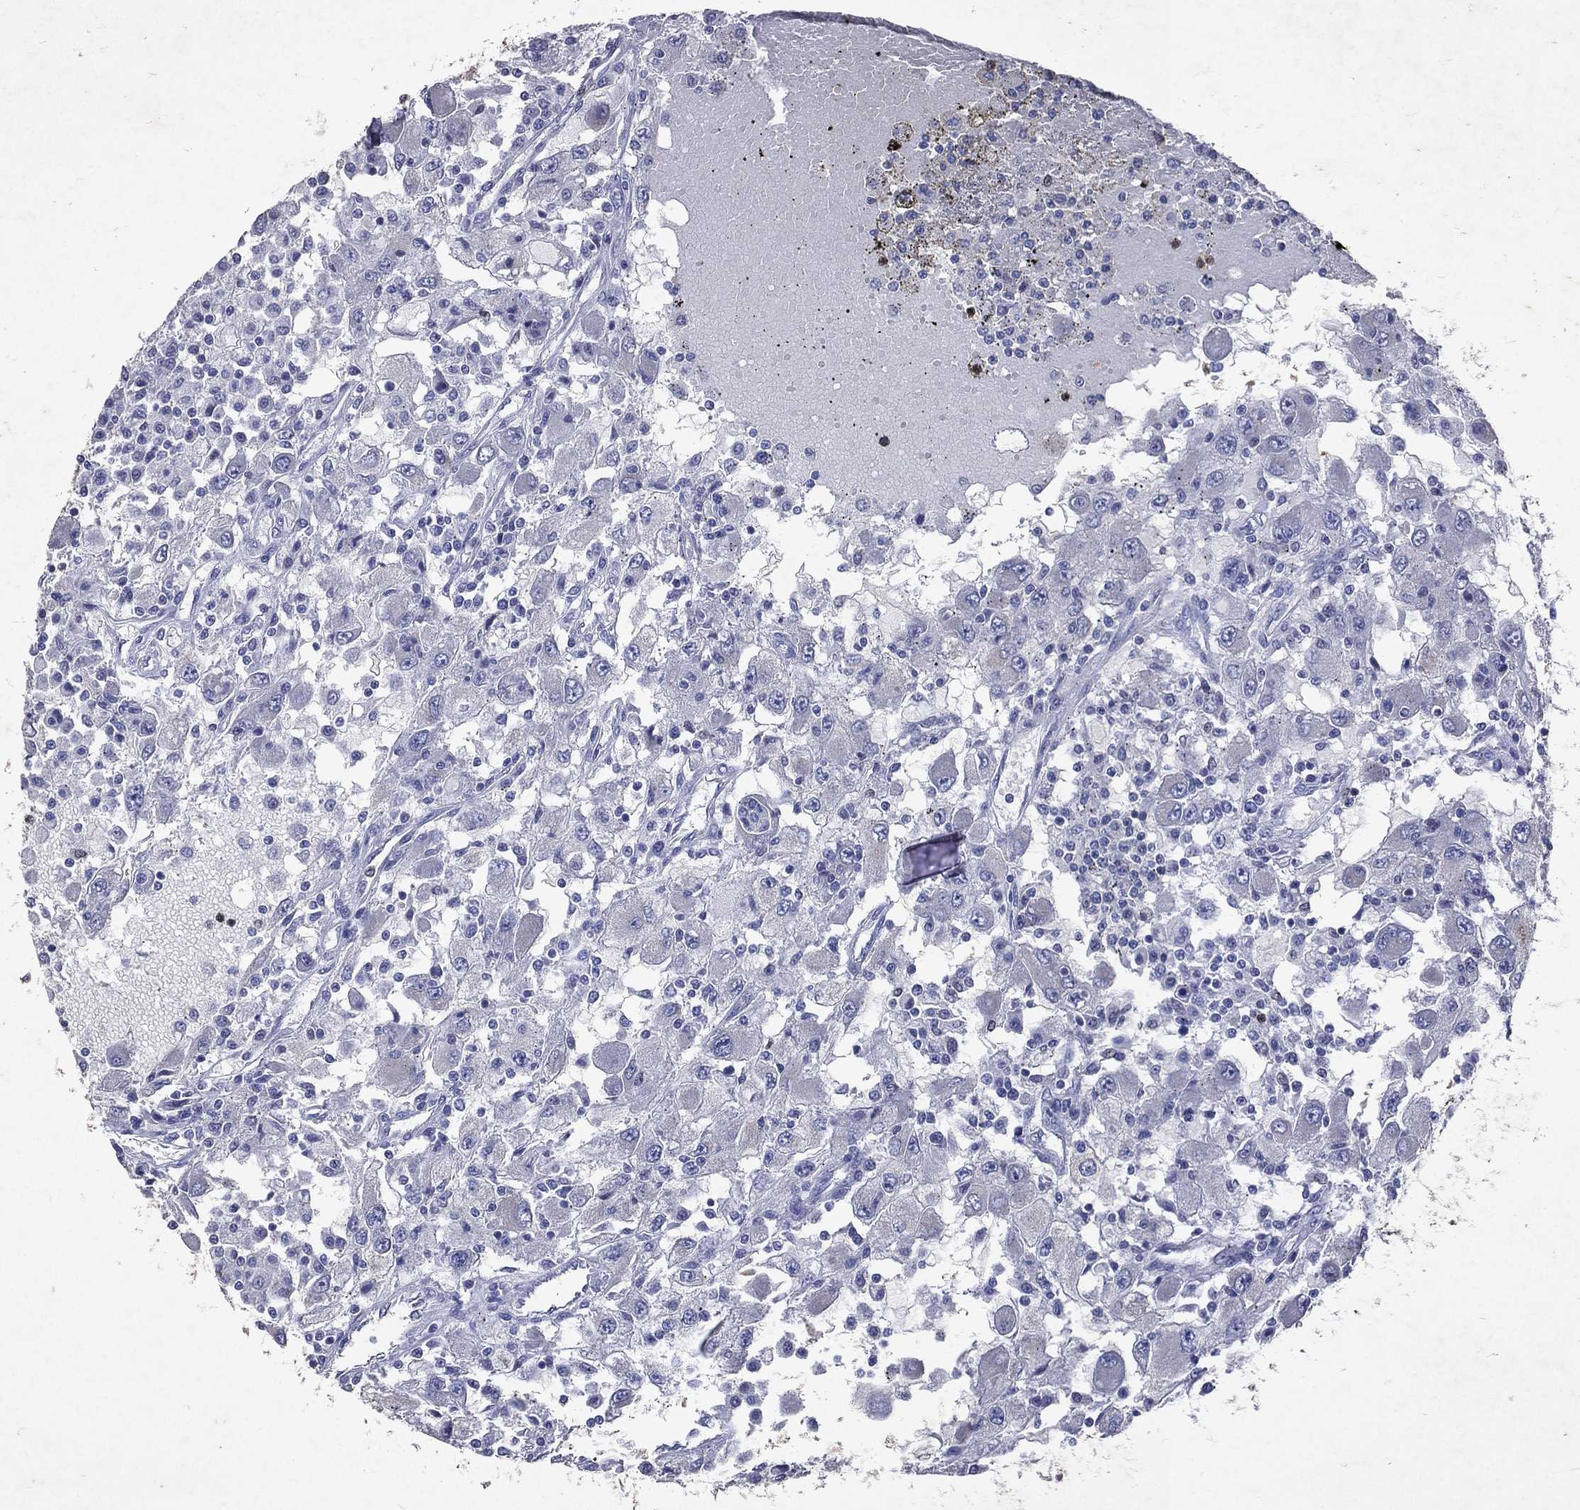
{"staining": {"intensity": "negative", "quantity": "none", "location": "none"}, "tissue": "renal cancer", "cell_type": "Tumor cells", "image_type": "cancer", "snomed": [{"axis": "morphology", "description": "Adenocarcinoma, NOS"}, {"axis": "topography", "description": "Kidney"}], "caption": "IHC histopathology image of neoplastic tissue: human renal cancer (adenocarcinoma) stained with DAB demonstrates no significant protein expression in tumor cells.", "gene": "SLC34A2", "patient": {"sex": "female", "age": 67}}